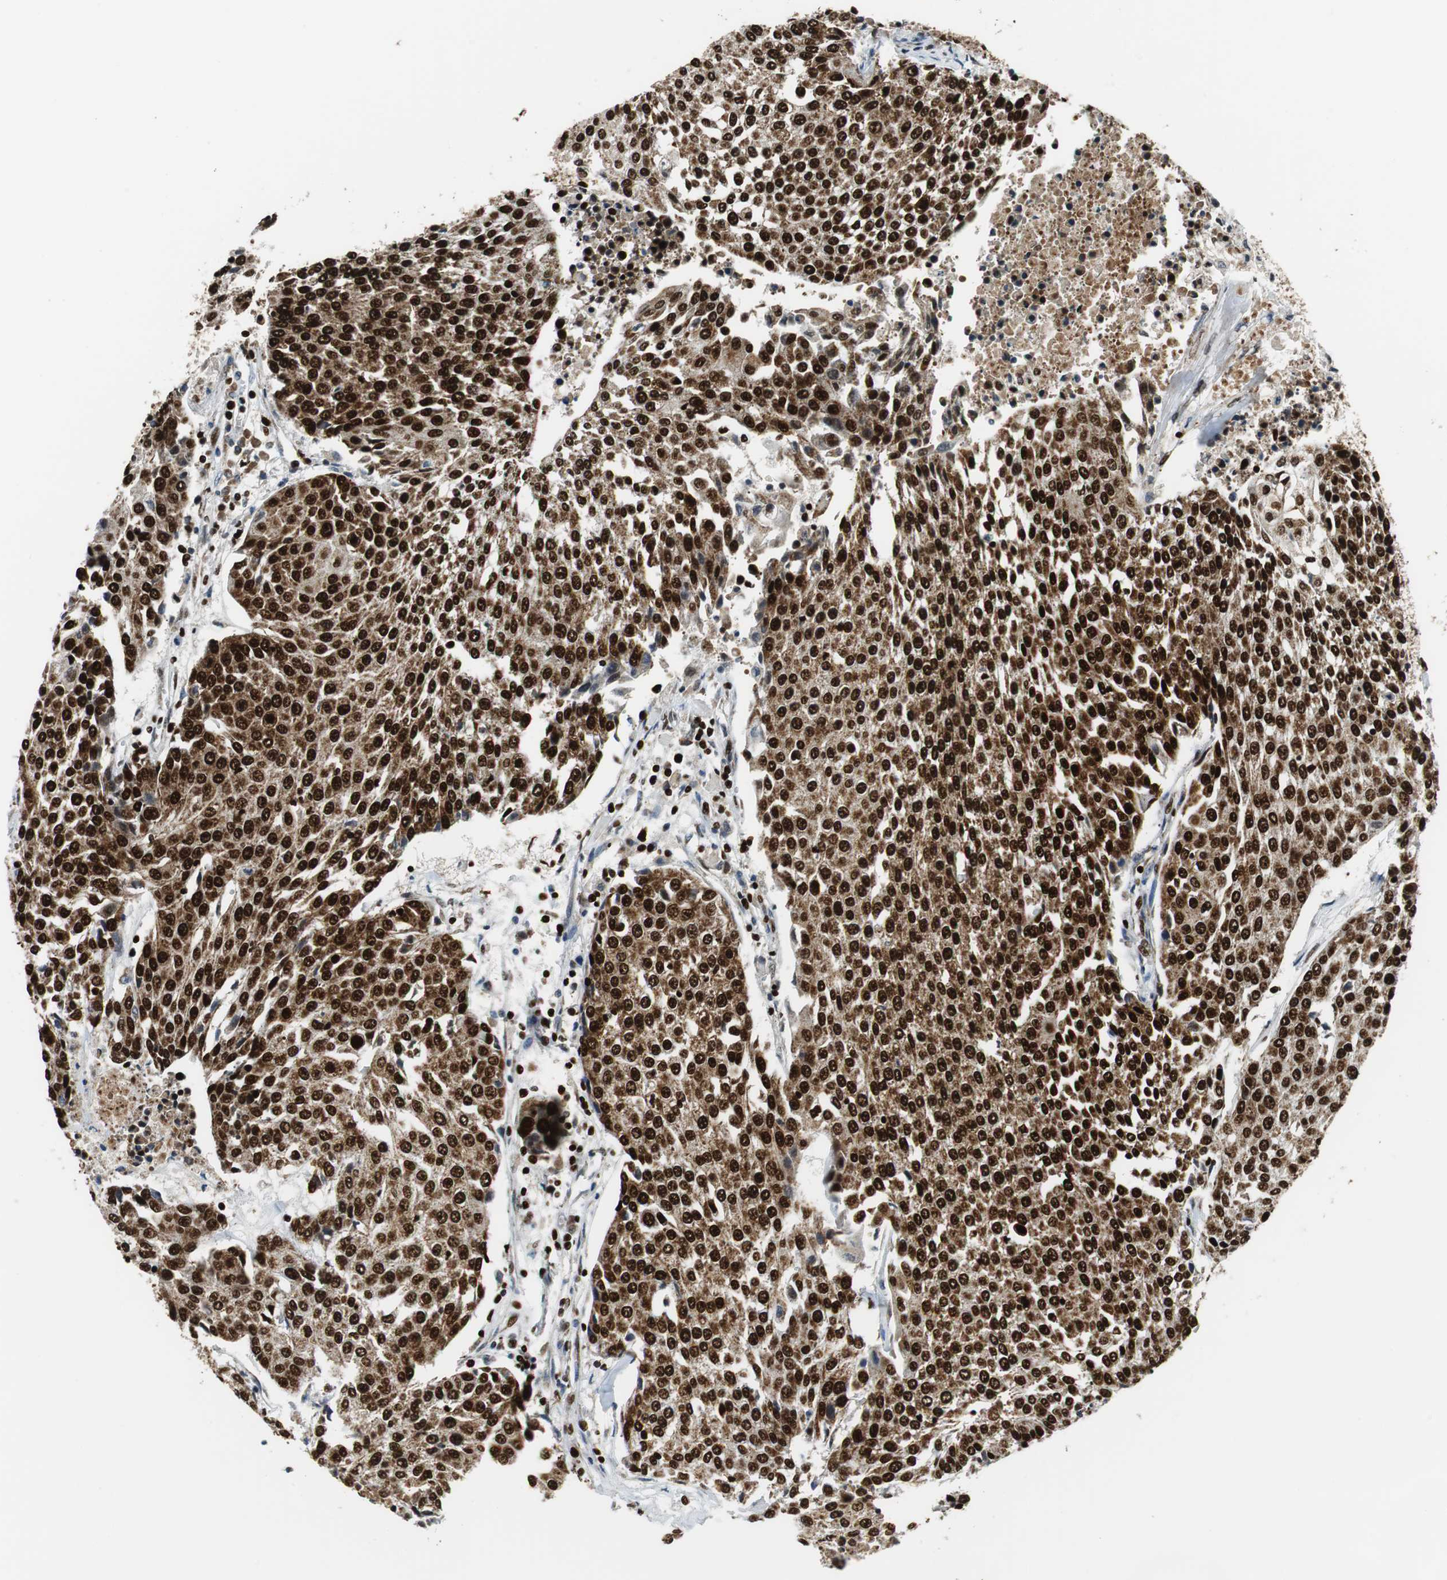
{"staining": {"intensity": "strong", "quantity": ">75%", "location": "nuclear"}, "tissue": "urothelial cancer", "cell_type": "Tumor cells", "image_type": "cancer", "snomed": [{"axis": "morphology", "description": "Urothelial carcinoma, High grade"}, {"axis": "topography", "description": "Urinary bladder"}], "caption": "IHC image of urothelial carcinoma (high-grade) stained for a protein (brown), which exhibits high levels of strong nuclear positivity in approximately >75% of tumor cells.", "gene": "HDAC1", "patient": {"sex": "female", "age": 85}}